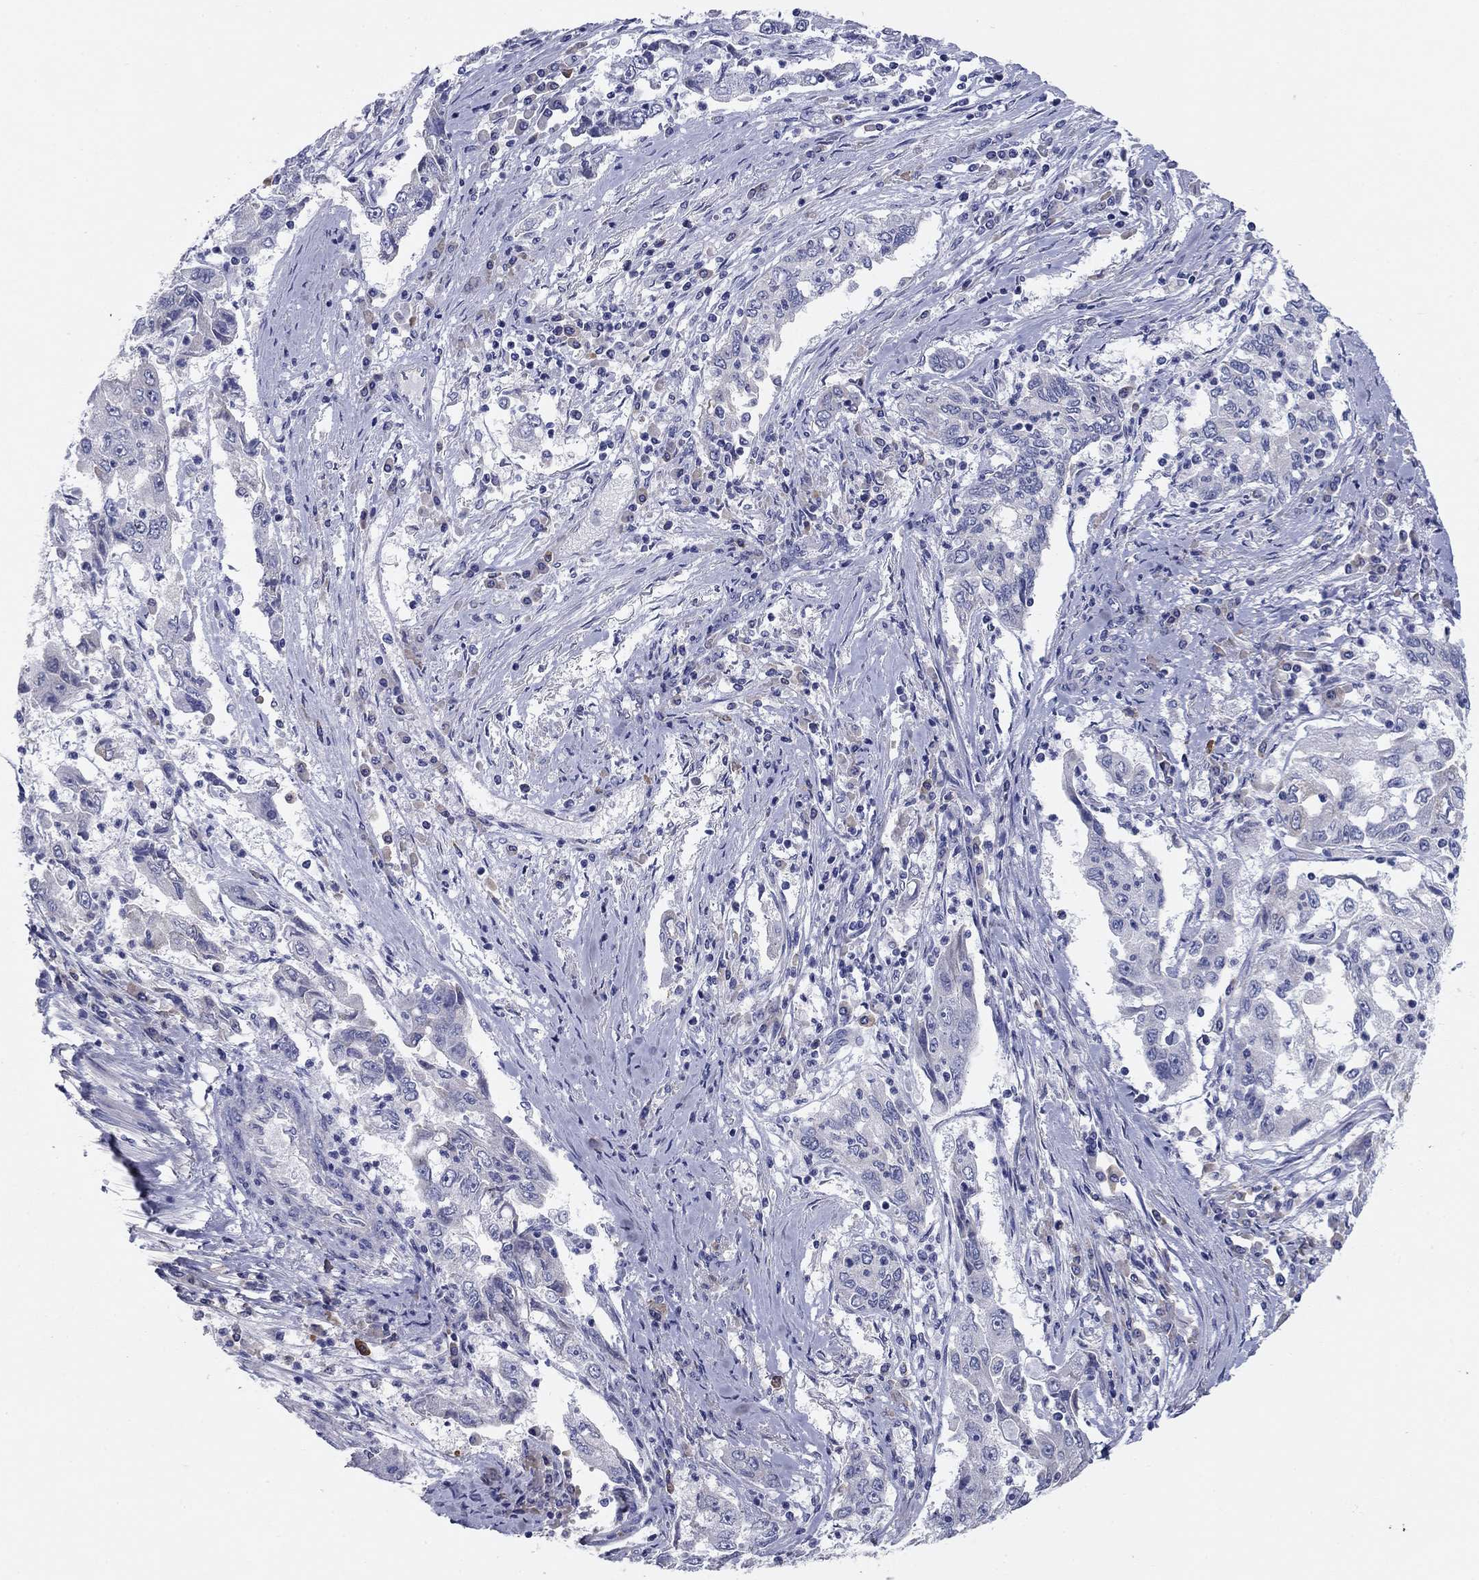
{"staining": {"intensity": "negative", "quantity": "none", "location": "none"}, "tissue": "cervical cancer", "cell_type": "Tumor cells", "image_type": "cancer", "snomed": [{"axis": "morphology", "description": "Squamous cell carcinoma, NOS"}, {"axis": "topography", "description": "Cervix"}], "caption": "An IHC micrograph of cervical cancer (squamous cell carcinoma) is shown. There is no staining in tumor cells of cervical cancer (squamous cell carcinoma).", "gene": "GRK7", "patient": {"sex": "female", "age": 36}}